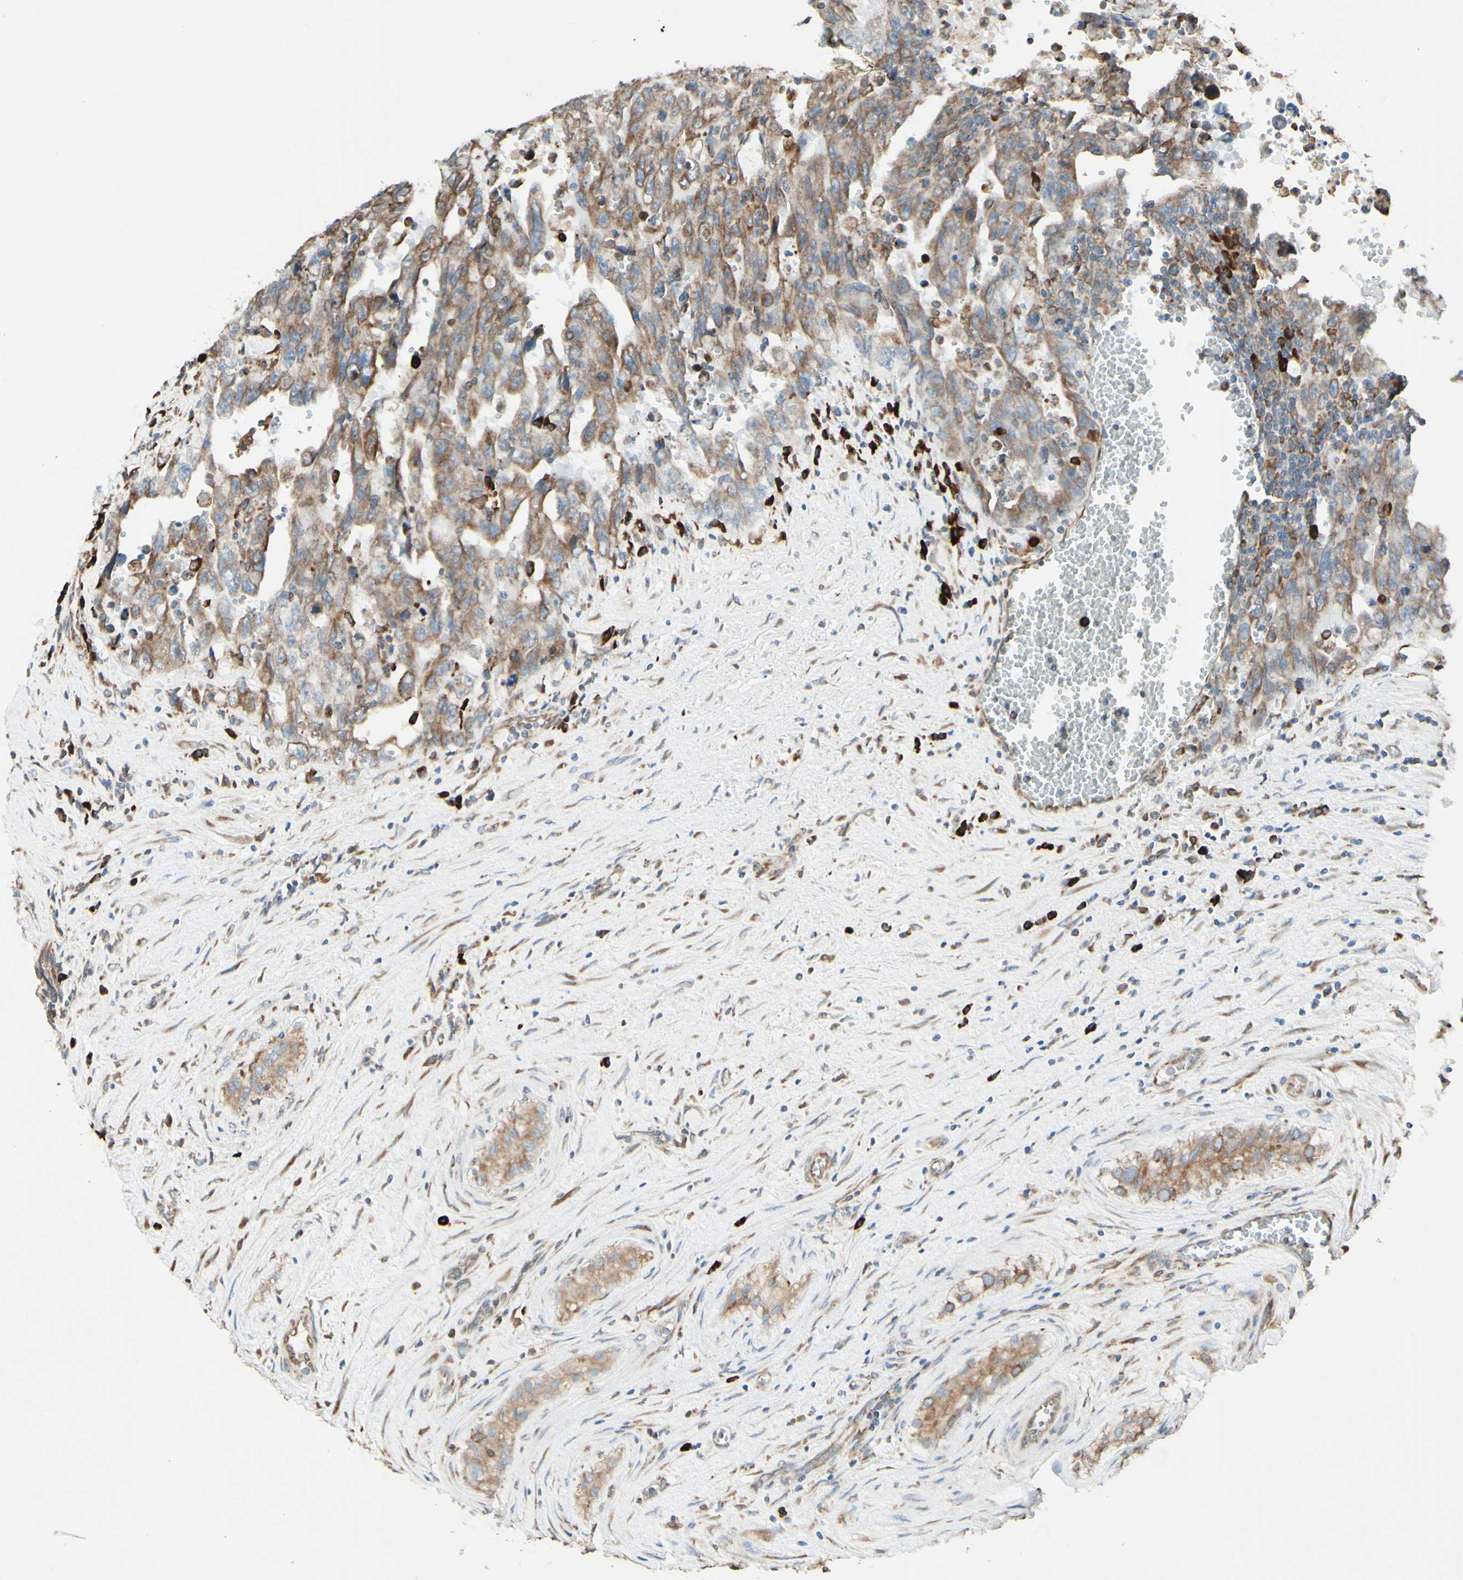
{"staining": {"intensity": "moderate", "quantity": ">75%", "location": "cytoplasmic/membranous"}, "tissue": "testis cancer", "cell_type": "Tumor cells", "image_type": "cancer", "snomed": [{"axis": "morphology", "description": "Carcinoma, Embryonal, NOS"}, {"axis": "topography", "description": "Testis"}], "caption": "Testis cancer stained for a protein displays moderate cytoplasmic/membranous positivity in tumor cells. (brown staining indicates protein expression, while blue staining denotes nuclei).", "gene": "DNAJB11", "patient": {"sex": "male", "age": 28}}